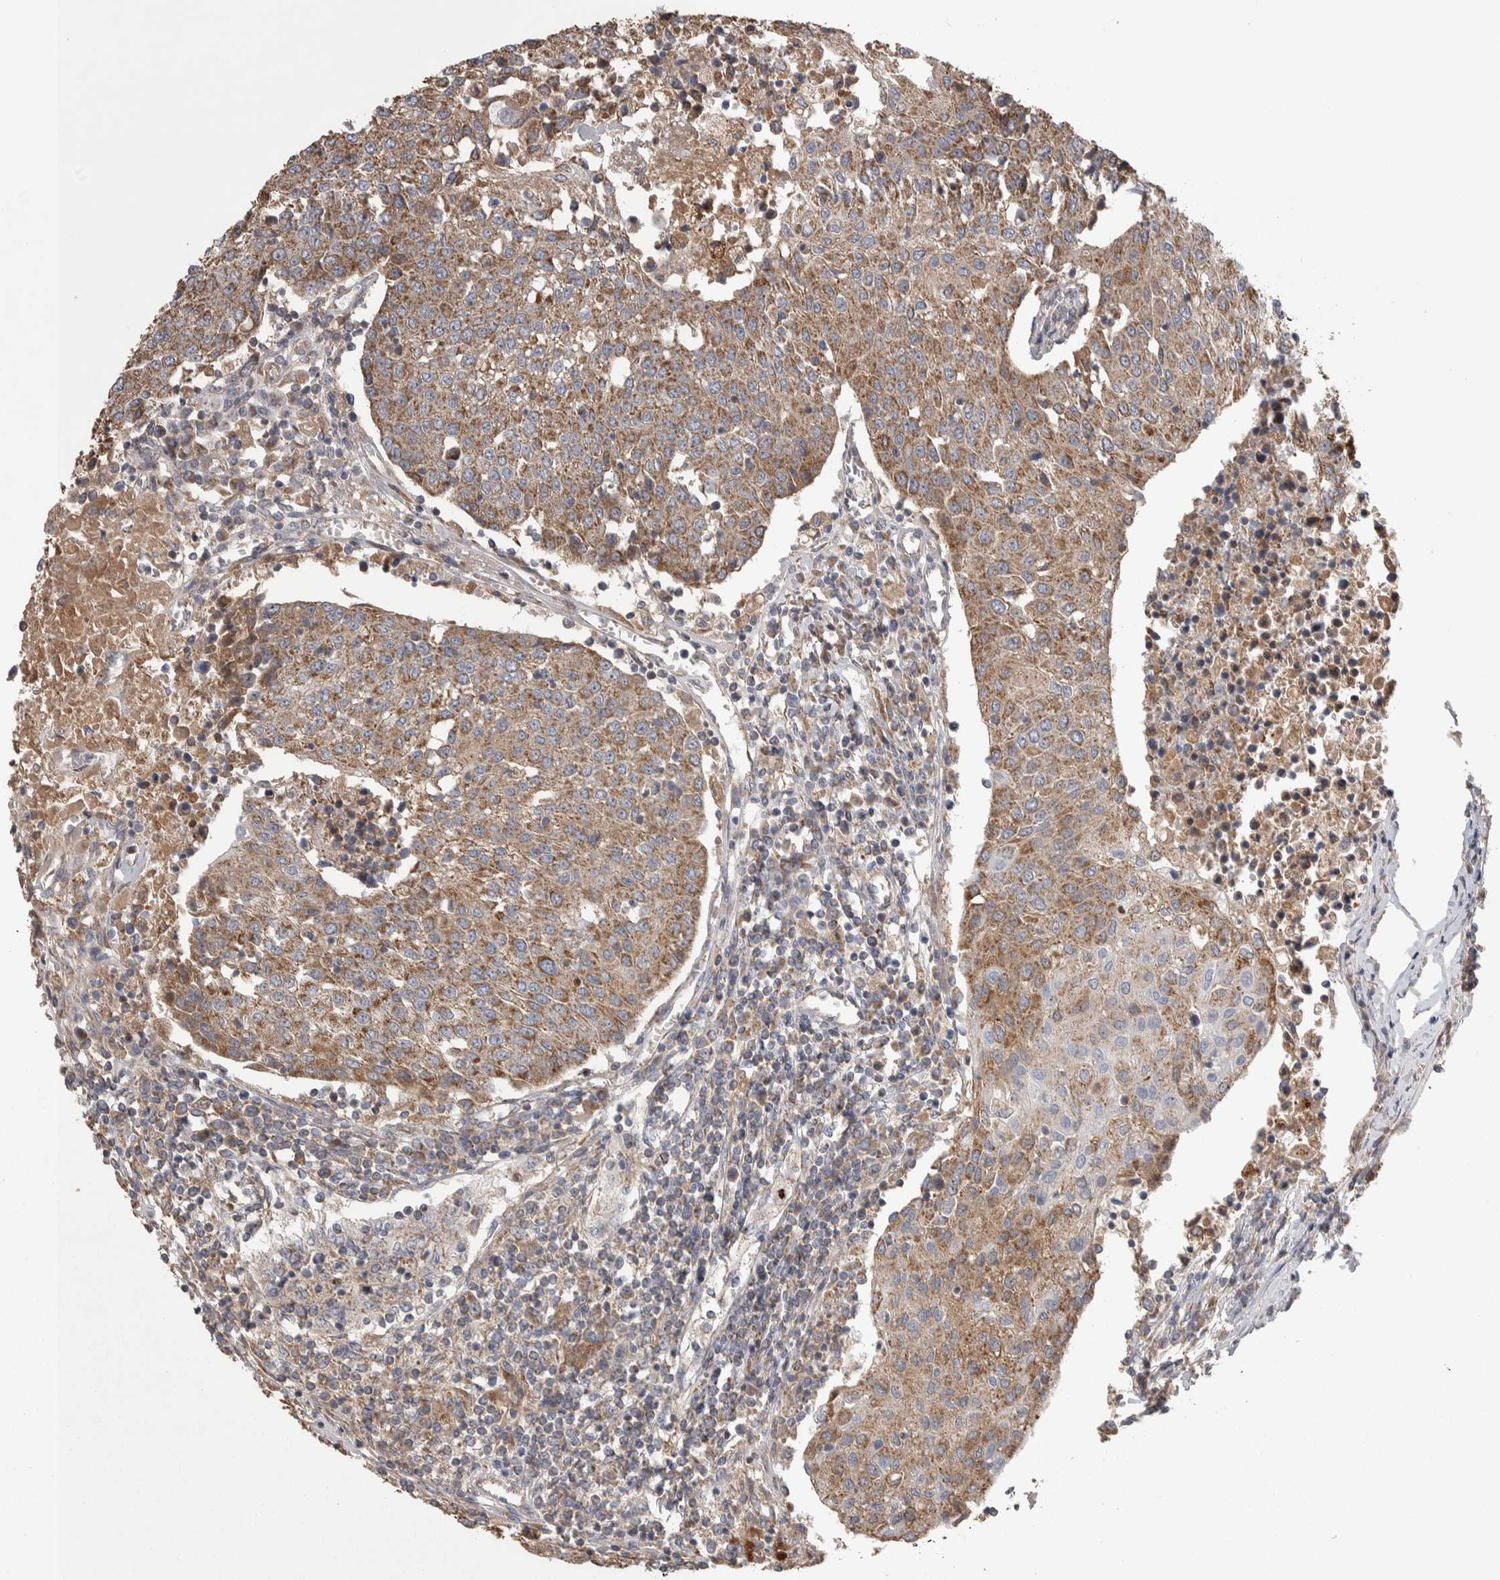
{"staining": {"intensity": "moderate", "quantity": ">75%", "location": "cytoplasmic/membranous"}, "tissue": "urothelial cancer", "cell_type": "Tumor cells", "image_type": "cancer", "snomed": [{"axis": "morphology", "description": "Urothelial carcinoma, High grade"}, {"axis": "topography", "description": "Urinary bladder"}], "caption": "DAB (3,3'-diaminobenzidine) immunohistochemical staining of urothelial cancer exhibits moderate cytoplasmic/membranous protein expression in about >75% of tumor cells.", "gene": "SCO1", "patient": {"sex": "female", "age": 85}}